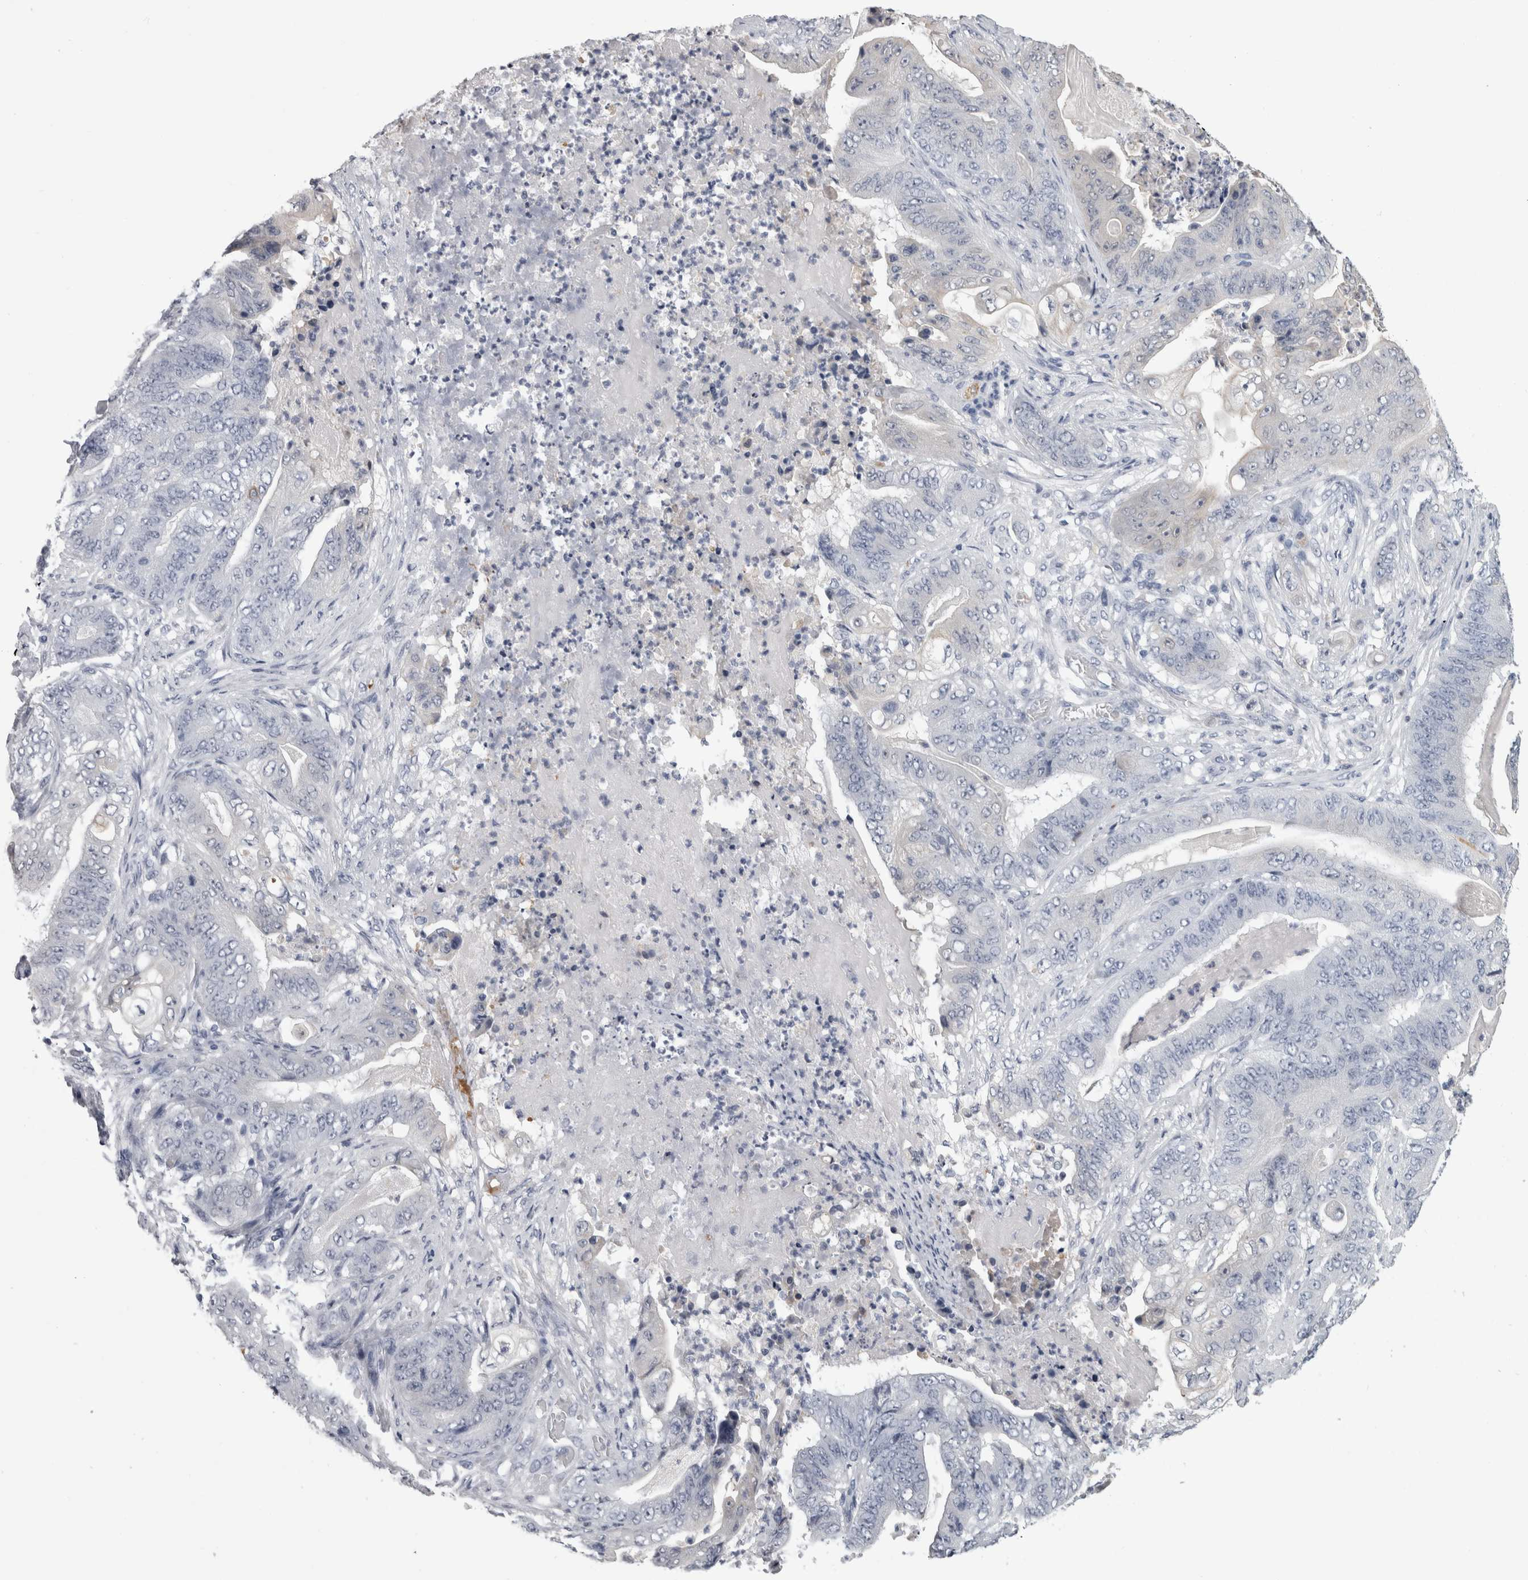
{"staining": {"intensity": "negative", "quantity": "none", "location": "none"}, "tissue": "stomach cancer", "cell_type": "Tumor cells", "image_type": "cancer", "snomed": [{"axis": "morphology", "description": "Adenocarcinoma, NOS"}, {"axis": "topography", "description": "Stomach"}], "caption": "Micrograph shows no significant protein positivity in tumor cells of stomach adenocarcinoma.", "gene": "ALDH8A1", "patient": {"sex": "female", "age": 73}}